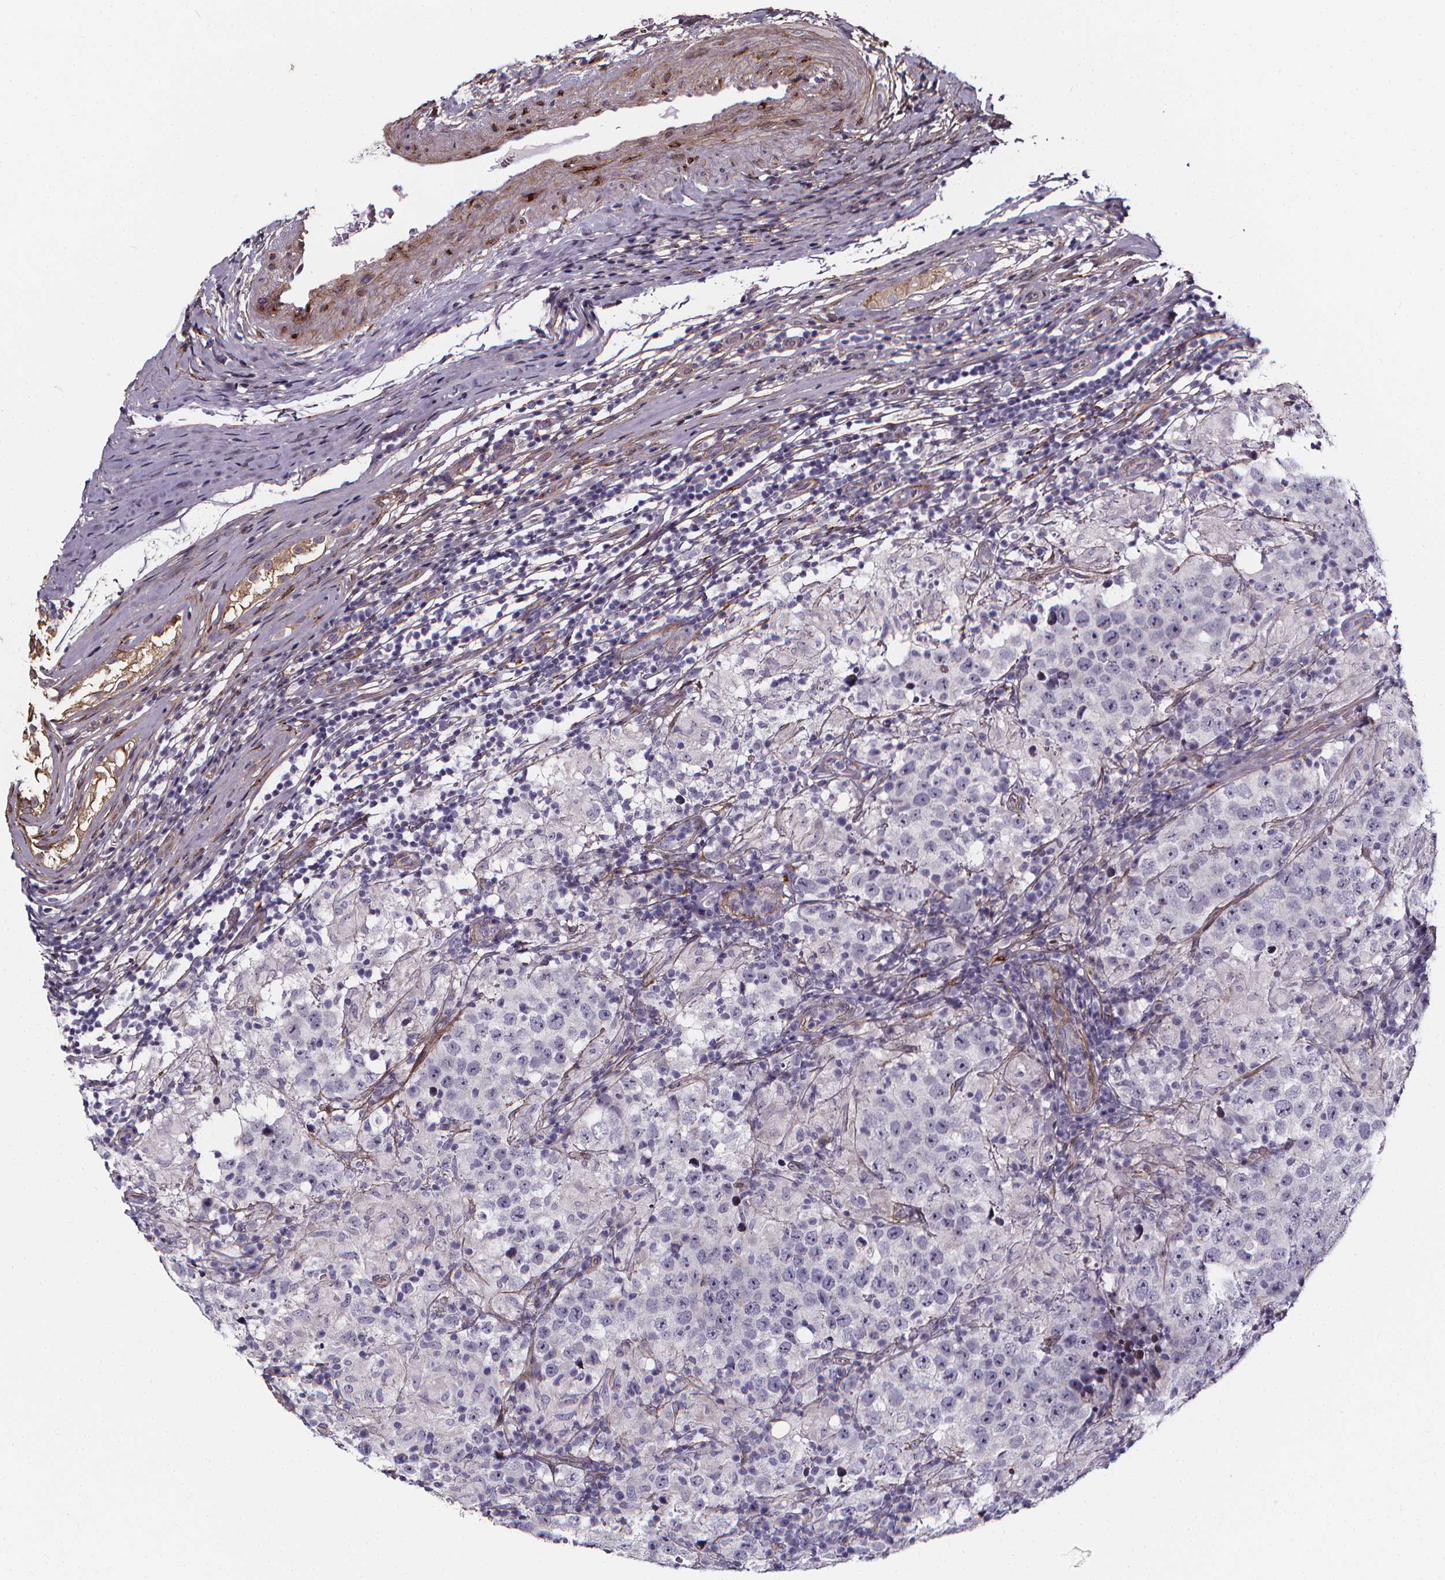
{"staining": {"intensity": "negative", "quantity": "none", "location": "none"}, "tissue": "testis cancer", "cell_type": "Tumor cells", "image_type": "cancer", "snomed": [{"axis": "morphology", "description": "Seminoma, NOS"}, {"axis": "morphology", "description": "Carcinoma, Embryonal, NOS"}, {"axis": "topography", "description": "Testis"}], "caption": "IHC of human testis embryonal carcinoma shows no expression in tumor cells.", "gene": "AEBP1", "patient": {"sex": "male", "age": 41}}